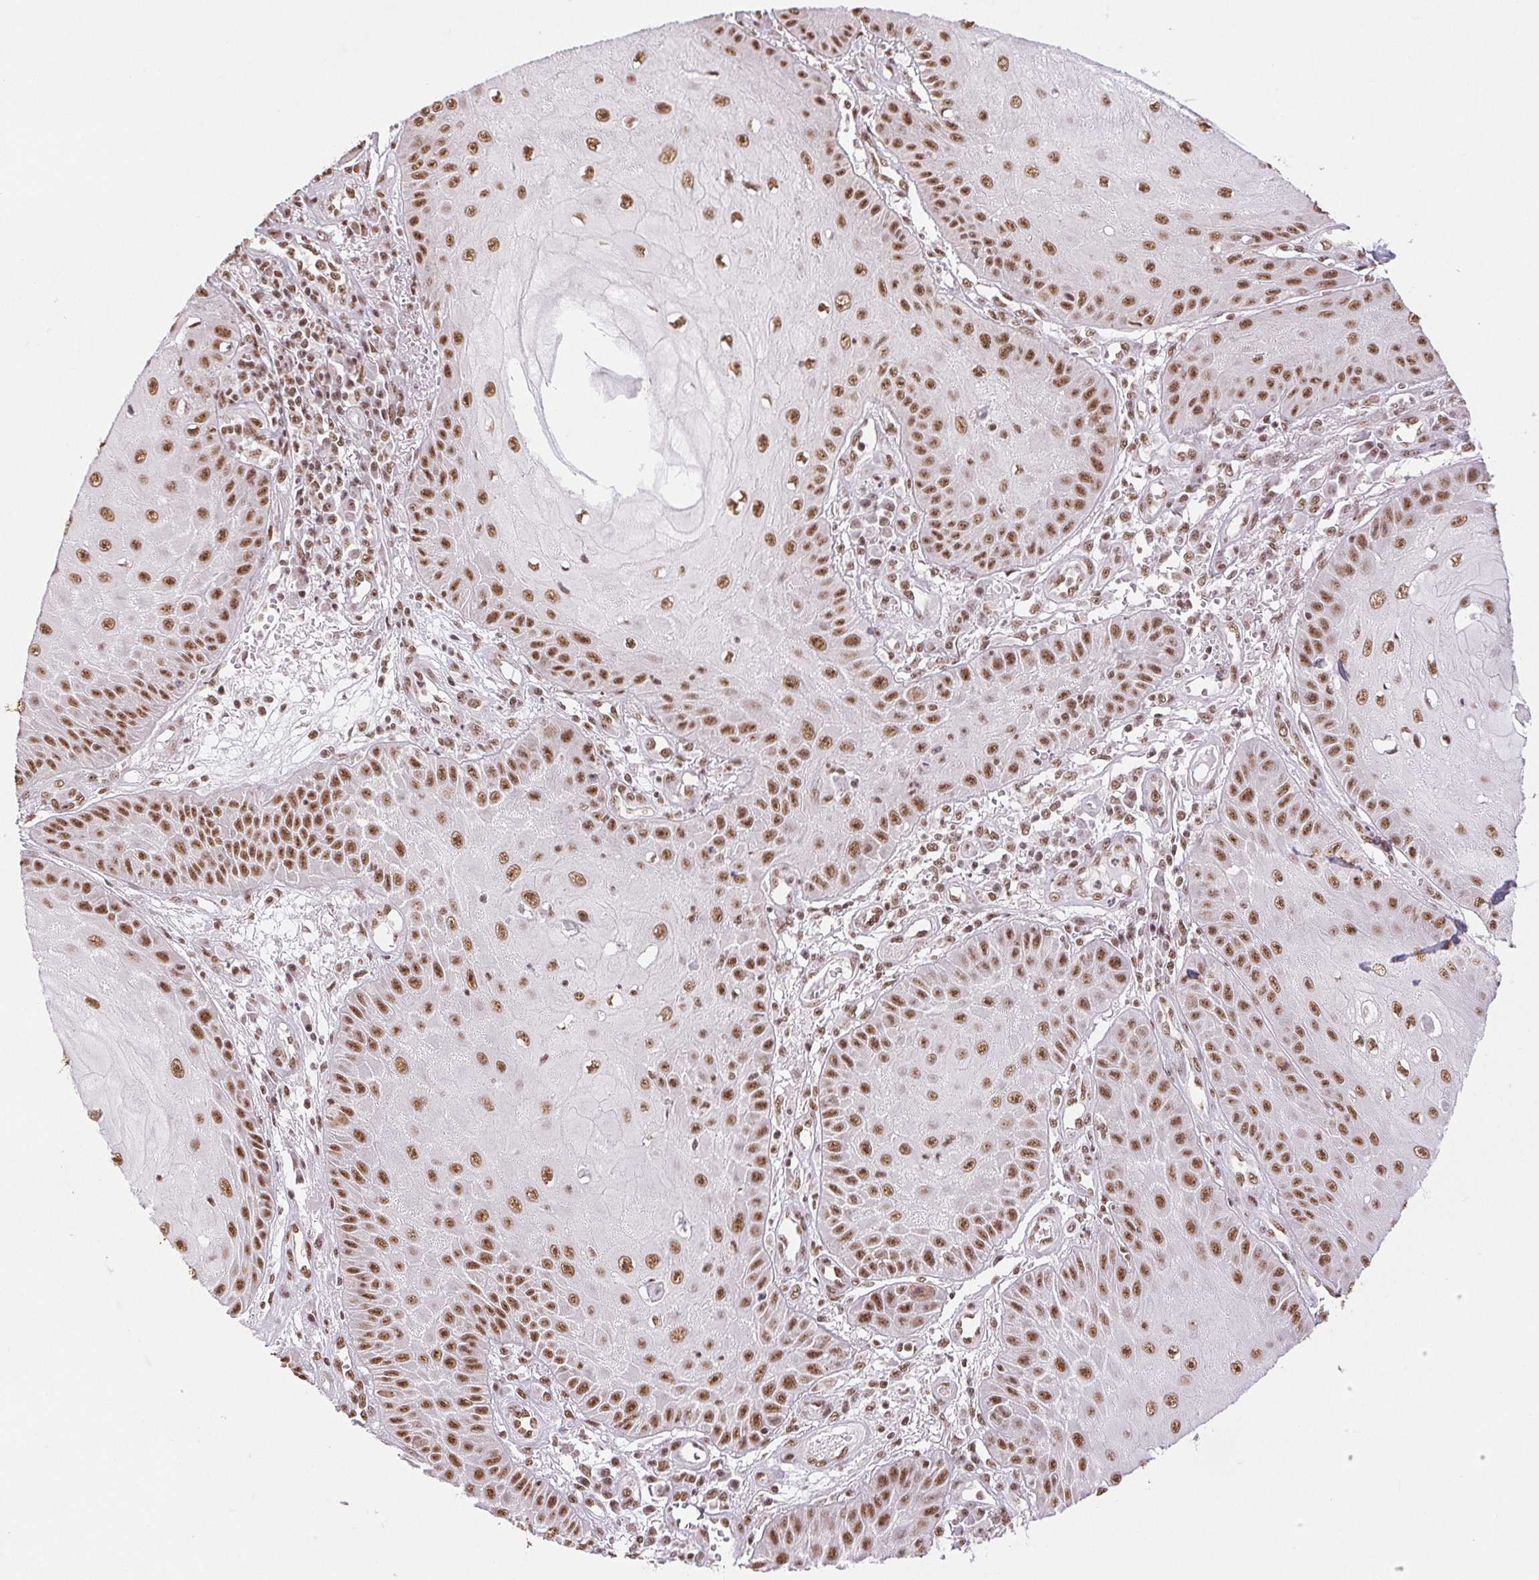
{"staining": {"intensity": "moderate", "quantity": ">75%", "location": "nuclear"}, "tissue": "skin cancer", "cell_type": "Tumor cells", "image_type": "cancer", "snomed": [{"axis": "morphology", "description": "Squamous cell carcinoma, NOS"}, {"axis": "topography", "description": "Skin"}], "caption": "Squamous cell carcinoma (skin) stained with a brown dye exhibits moderate nuclear positive expression in about >75% of tumor cells.", "gene": "IK", "patient": {"sex": "male", "age": 70}}